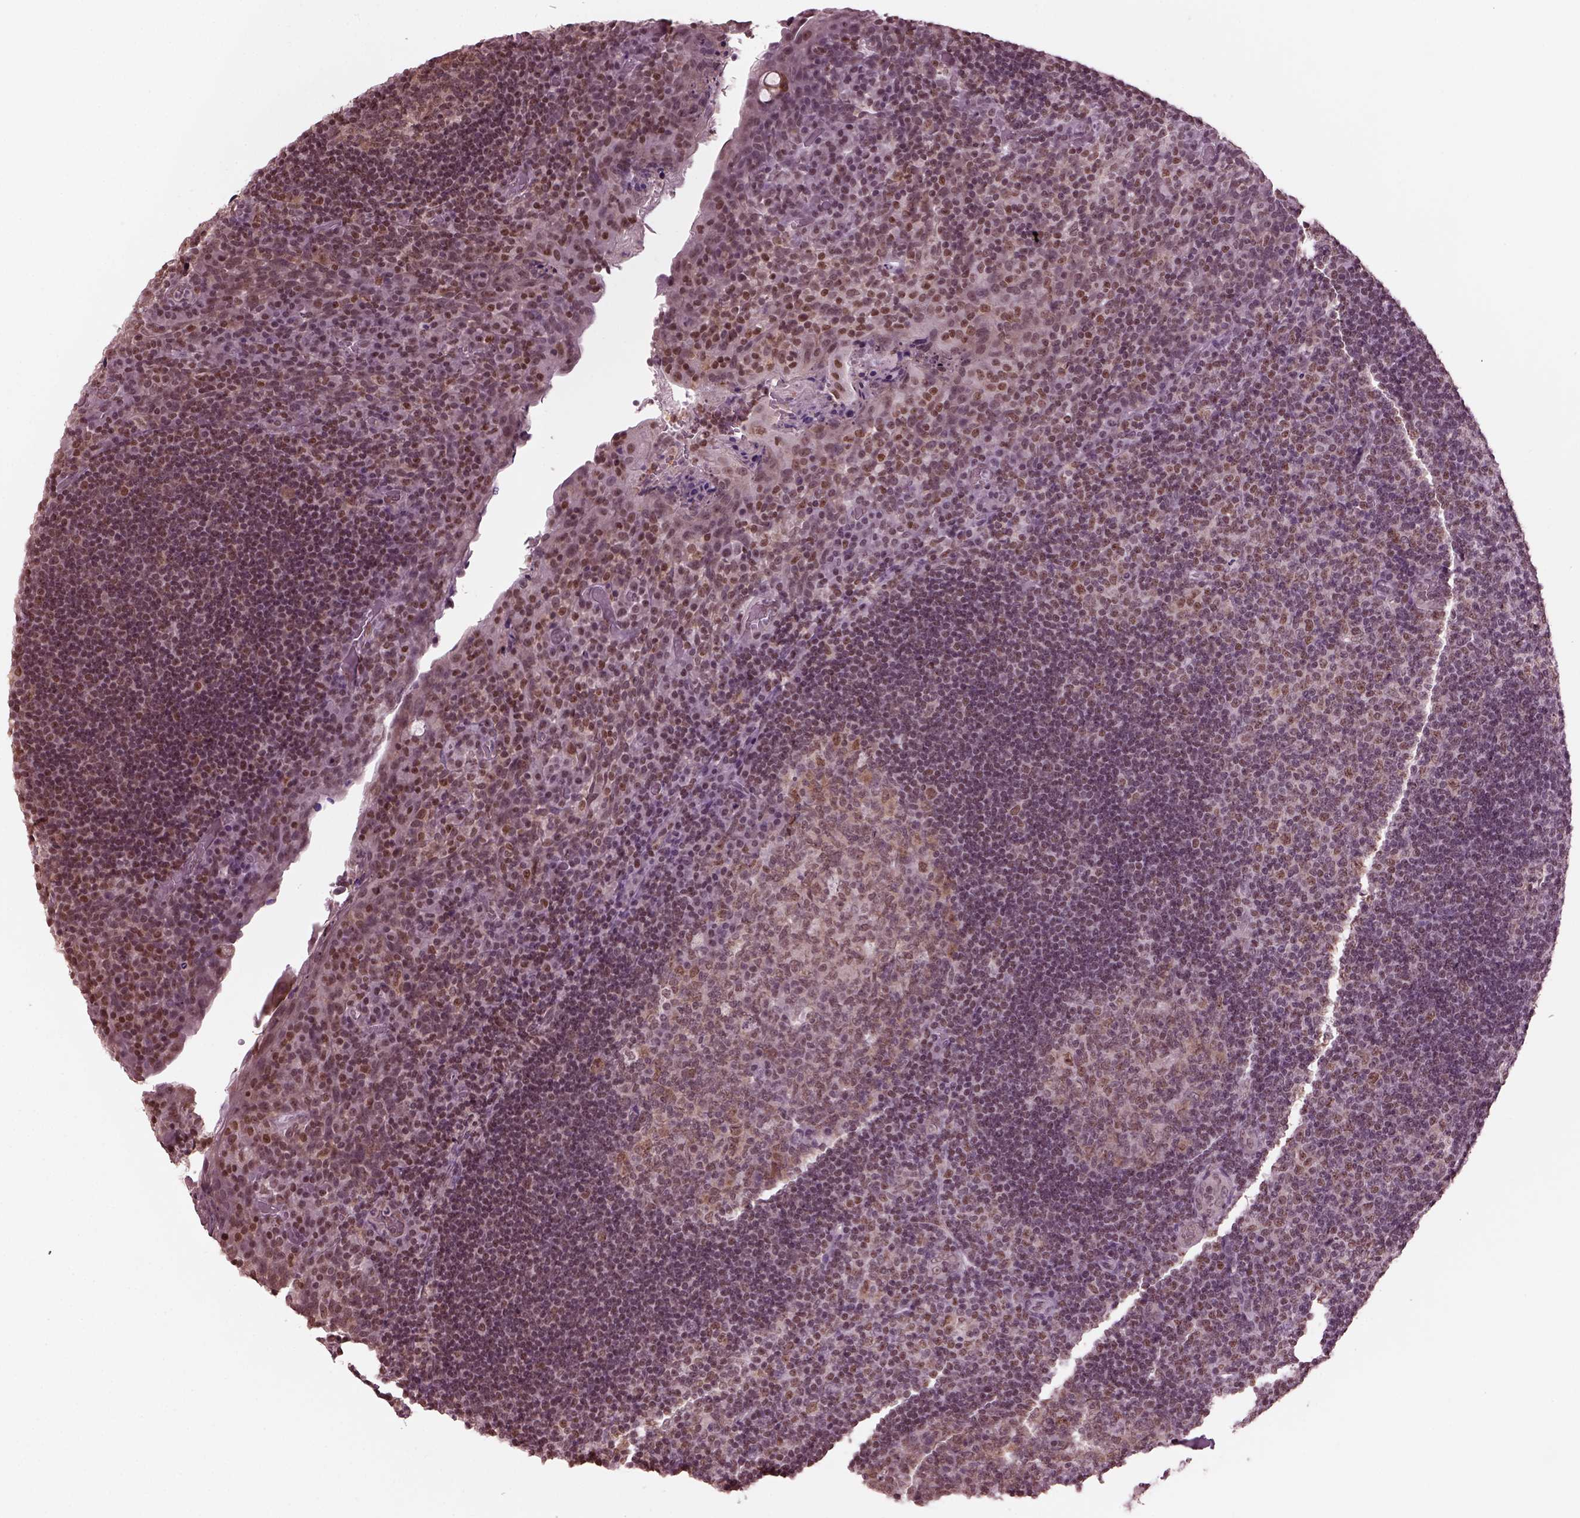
{"staining": {"intensity": "weak", "quantity": "25%-75%", "location": "cytoplasmic/membranous,nuclear"}, "tissue": "tonsil", "cell_type": "Germinal center cells", "image_type": "normal", "snomed": [{"axis": "morphology", "description": "Normal tissue, NOS"}, {"axis": "topography", "description": "Tonsil"}], "caption": "Human tonsil stained for a protein (brown) displays weak cytoplasmic/membranous,nuclear positive positivity in approximately 25%-75% of germinal center cells.", "gene": "RUVBL2", "patient": {"sex": "male", "age": 17}}